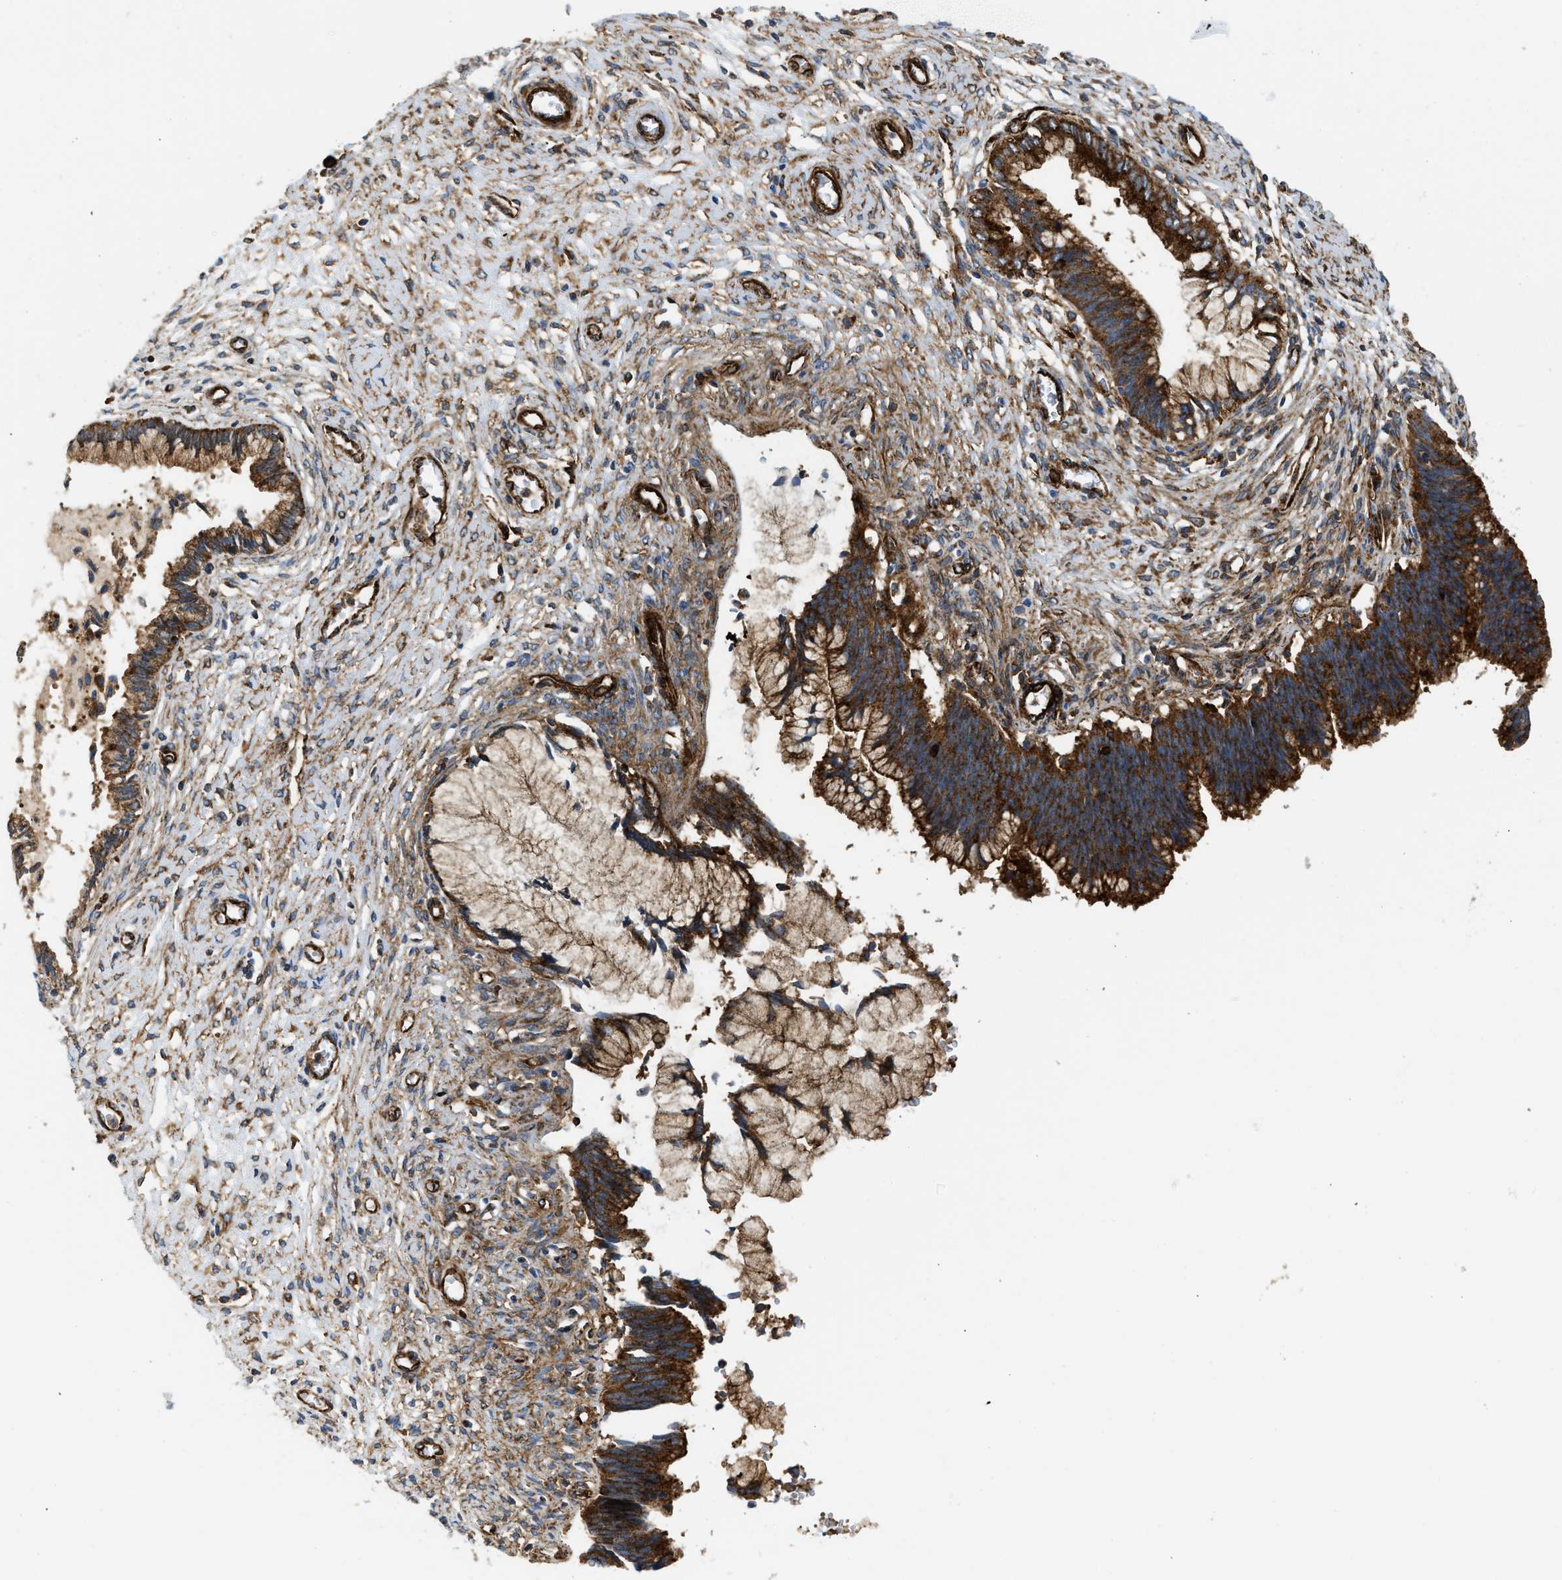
{"staining": {"intensity": "strong", "quantity": ">75%", "location": "cytoplasmic/membranous"}, "tissue": "cervical cancer", "cell_type": "Tumor cells", "image_type": "cancer", "snomed": [{"axis": "morphology", "description": "Adenocarcinoma, NOS"}, {"axis": "topography", "description": "Cervix"}], "caption": "An immunohistochemistry (IHC) micrograph of neoplastic tissue is shown. Protein staining in brown highlights strong cytoplasmic/membranous positivity in cervical cancer (adenocarcinoma) within tumor cells.", "gene": "HIP1", "patient": {"sex": "female", "age": 44}}